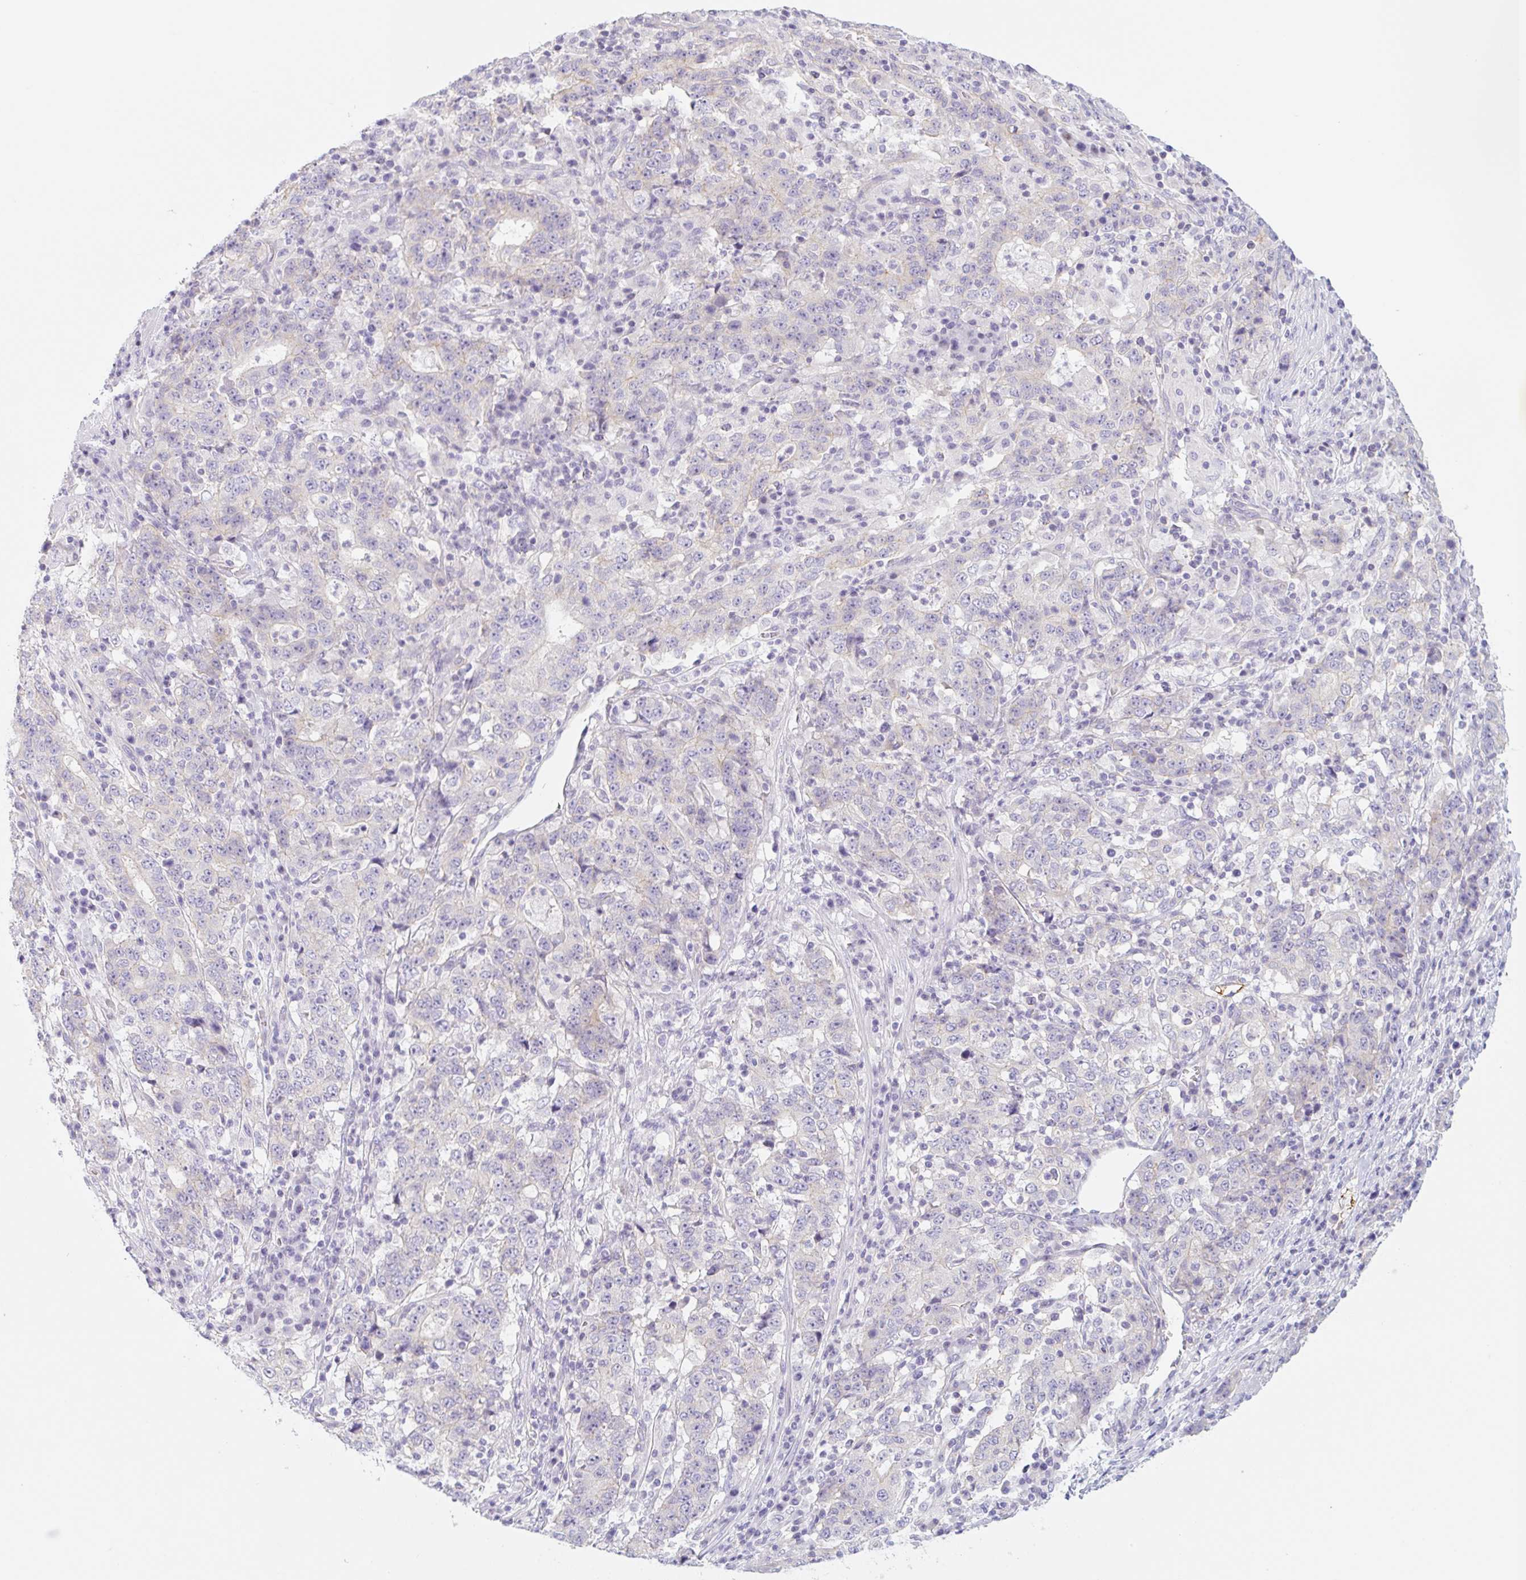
{"staining": {"intensity": "negative", "quantity": "none", "location": "none"}, "tissue": "stomach cancer", "cell_type": "Tumor cells", "image_type": "cancer", "snomed": [{"axis": "morphology", "description": "Adenocarcinoma, NOS"}, {"axis": "topography", "description": "Stomach"}], "caption": "Tumor cells show no significant expression in stomach adenocarcinoma.", "gene": "LYVE1", "patient": {"sex": "male", "age": 59}}